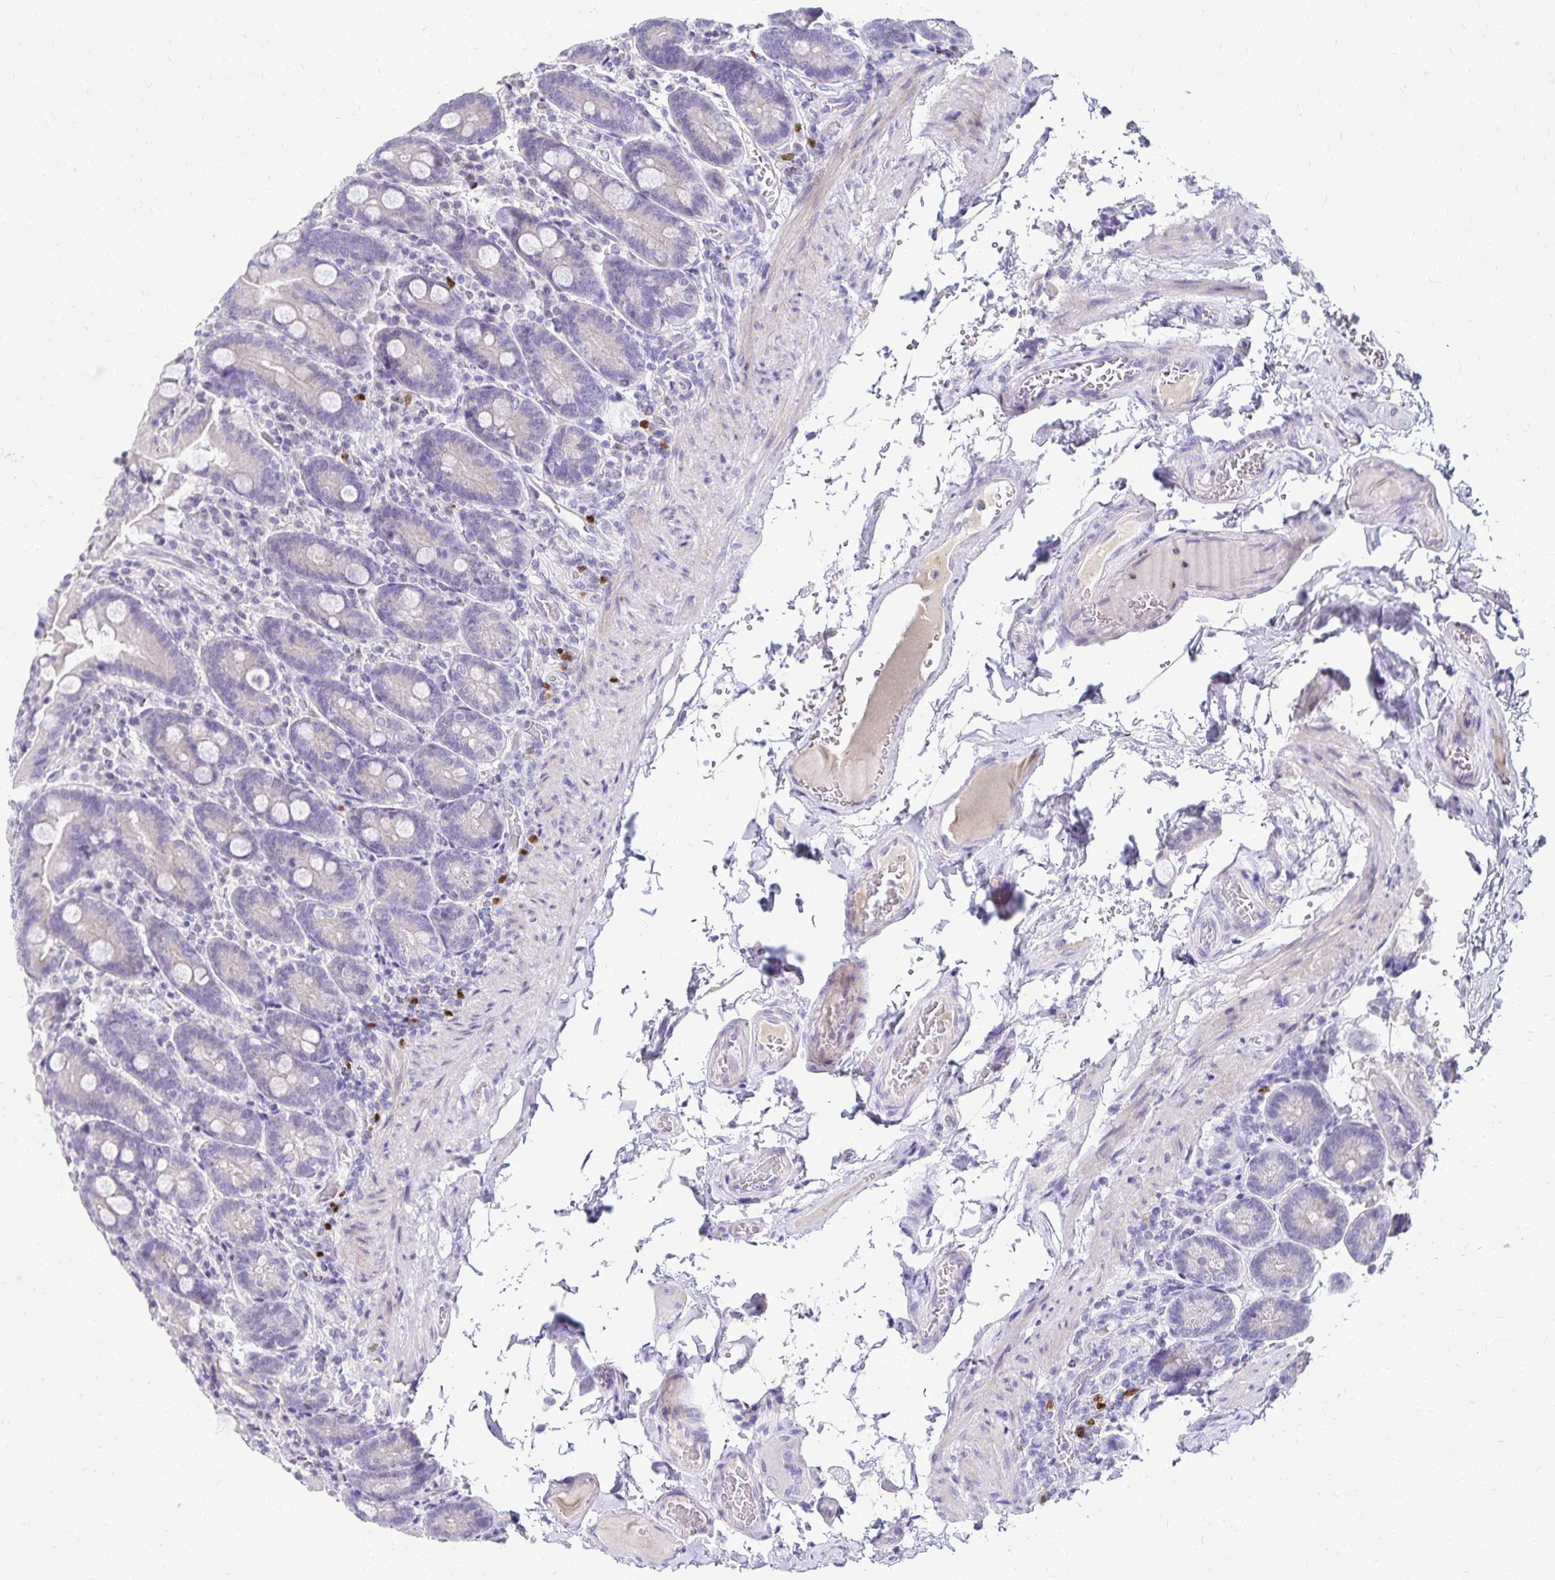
{"staining": {"intensity": "negative", "quantity": "none", "location": "none"}, "tissue": "duodenum", "cell_type": "Glandular cells", "image_type": "normal", "snomed": [{"axis": "morphology", "description": "Normal tissue, NOS"}, {"axis": "topography", "description": "Duodenum"}], "caption": "Protein analysis of benign duodenum shows no significant expression in glandular cells. The staining was performed using DAB to visualize the protein expression in brown, while the nuclei were stained in blue with hematoxylin (Magnification: 20x).", "gene": "PAX5", "patient": {"sex": "female", "age": 62}}